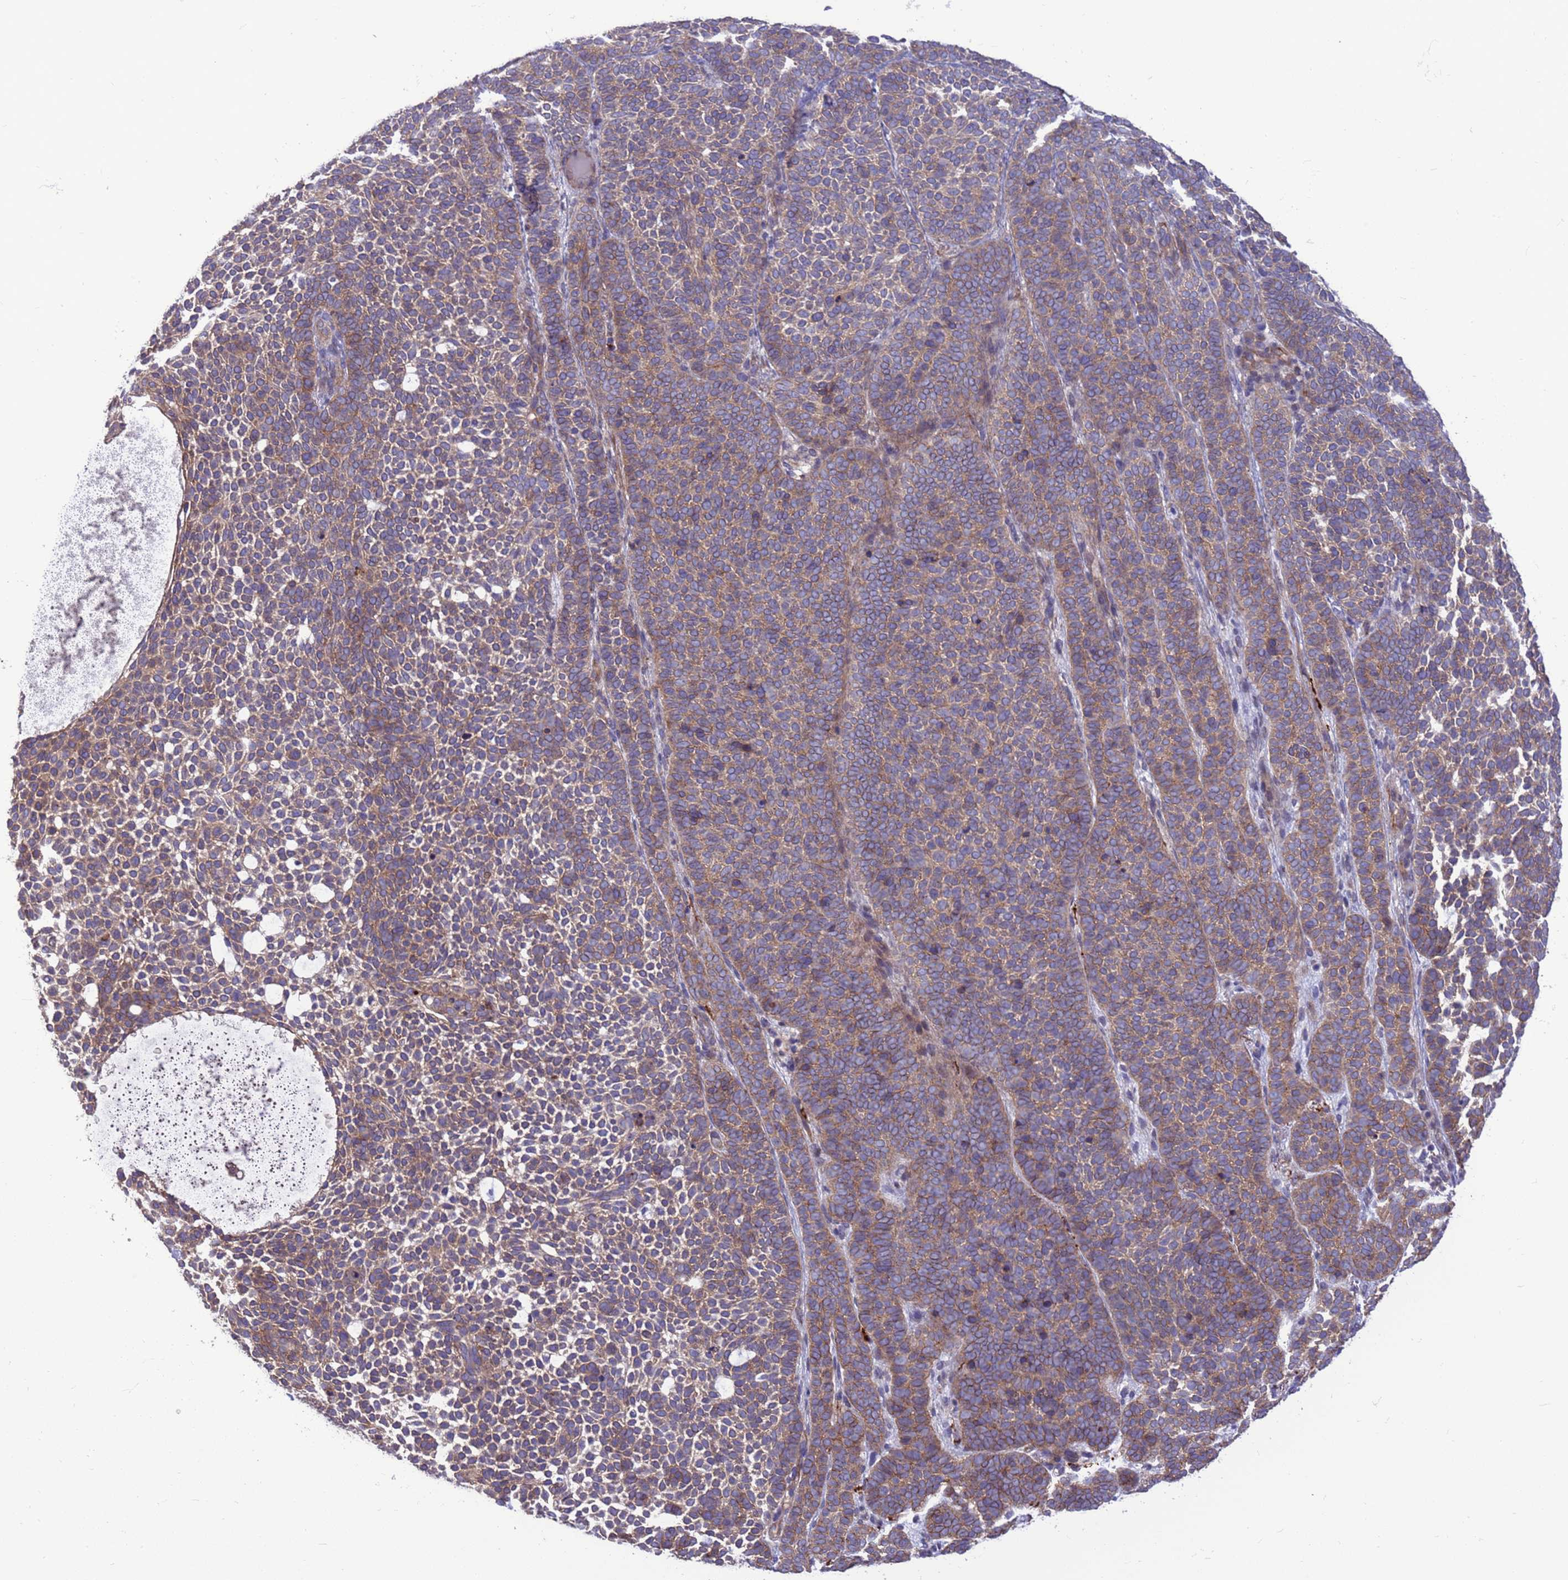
{"staining": {"intensity": "weak", "quantity": ">75%", "location": "cytoplasmic/membranous"}, "tissue": "skin cancer", "cell_type": "Tumor cells", "image_type": "cancer", "snomed": [{"axis": "morphology", "description": "Basal cell carcinoma"}, {"axis": "topography", "description": "Skin"}], "caption": "This is an image of IHC staining of skin basal cell carcinoma, which shows weak expression in the cytoplasmic/membranous of tumor cells.", "gene": "GJA10", "patient": {"sex": "female", "age": 77}}